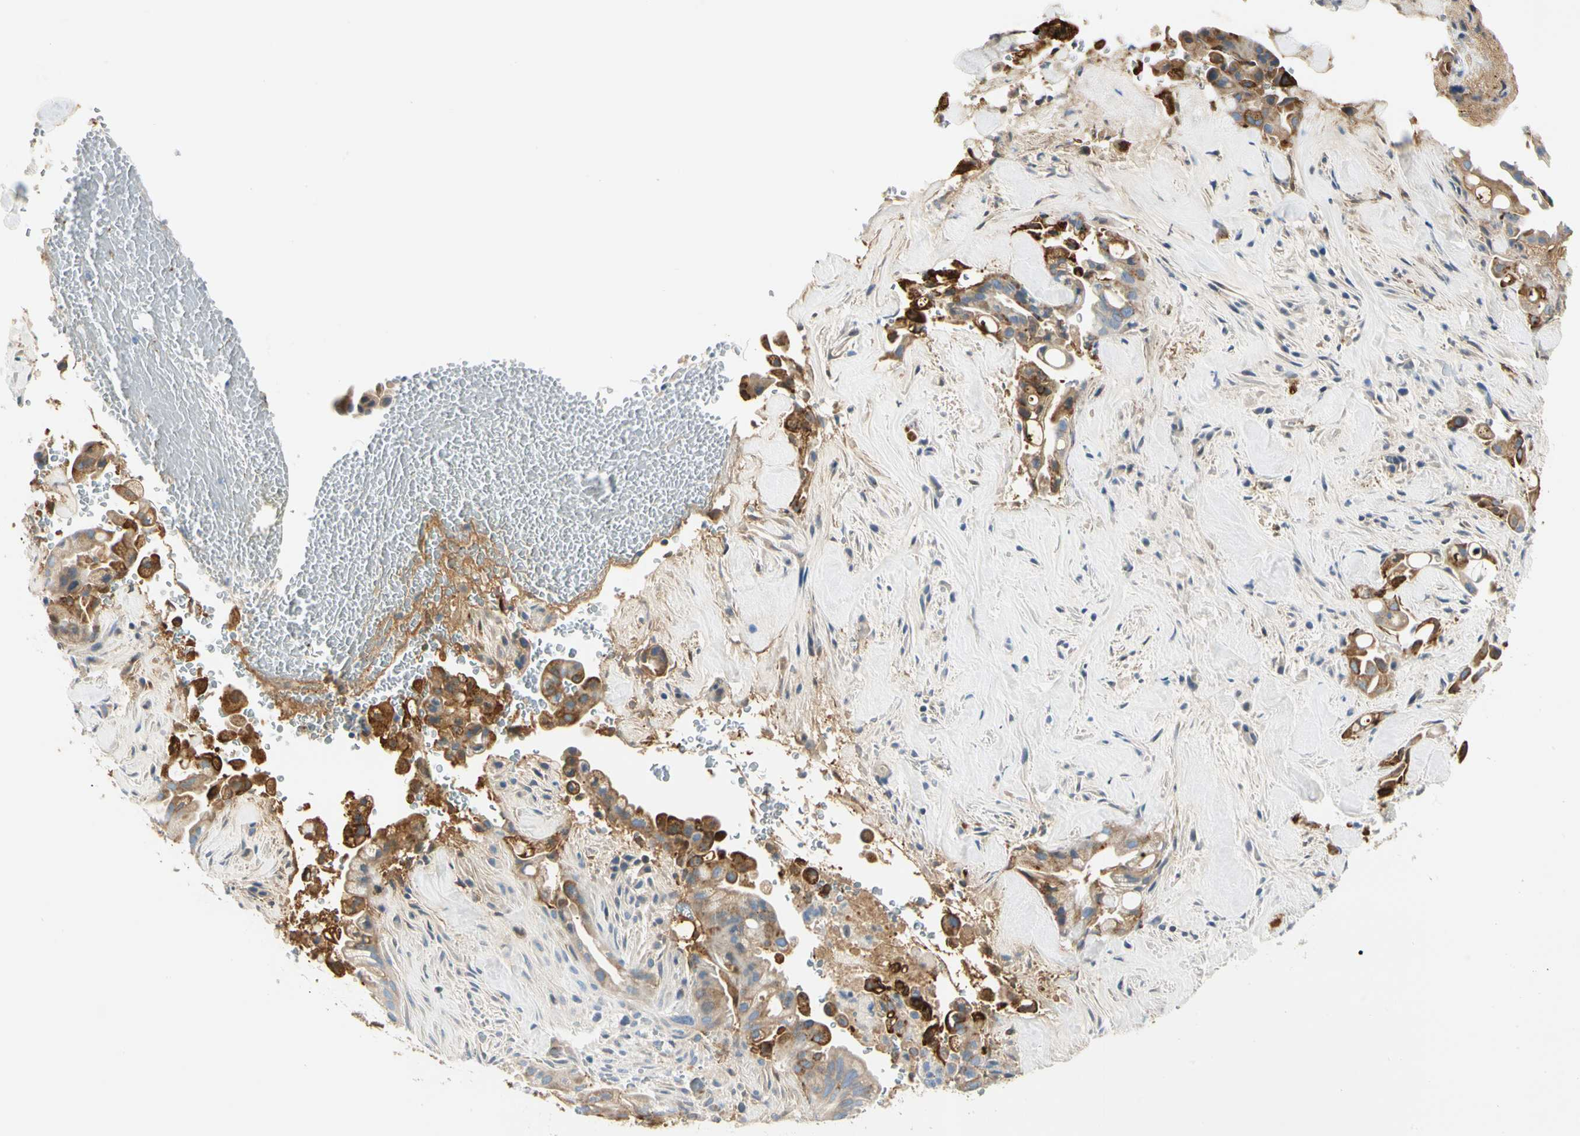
{"staining": {"intensity": "moderate", "quantity": ">75%", "location": "cytoplasmic/membranous"}, "tissue": "liver cancer", "cell_type": "Tumor cells", "image_type": "cancer", "snomed": [{"axis": "morphology", "description": "Cholangiocarcinoma"}, {"axis": "topography", "description": "Liver"}], "caption": "This micrograph shows liver cancer stained with immunohistochemistry (IHC) to label a protein in brown. The cytoplasmic/membranous of tumor cells show moderate positivity for the protein. Nuclei are counter-stained blue.", "gene": "LAMB3", "patient": {"sex": "female", "age": 68}}